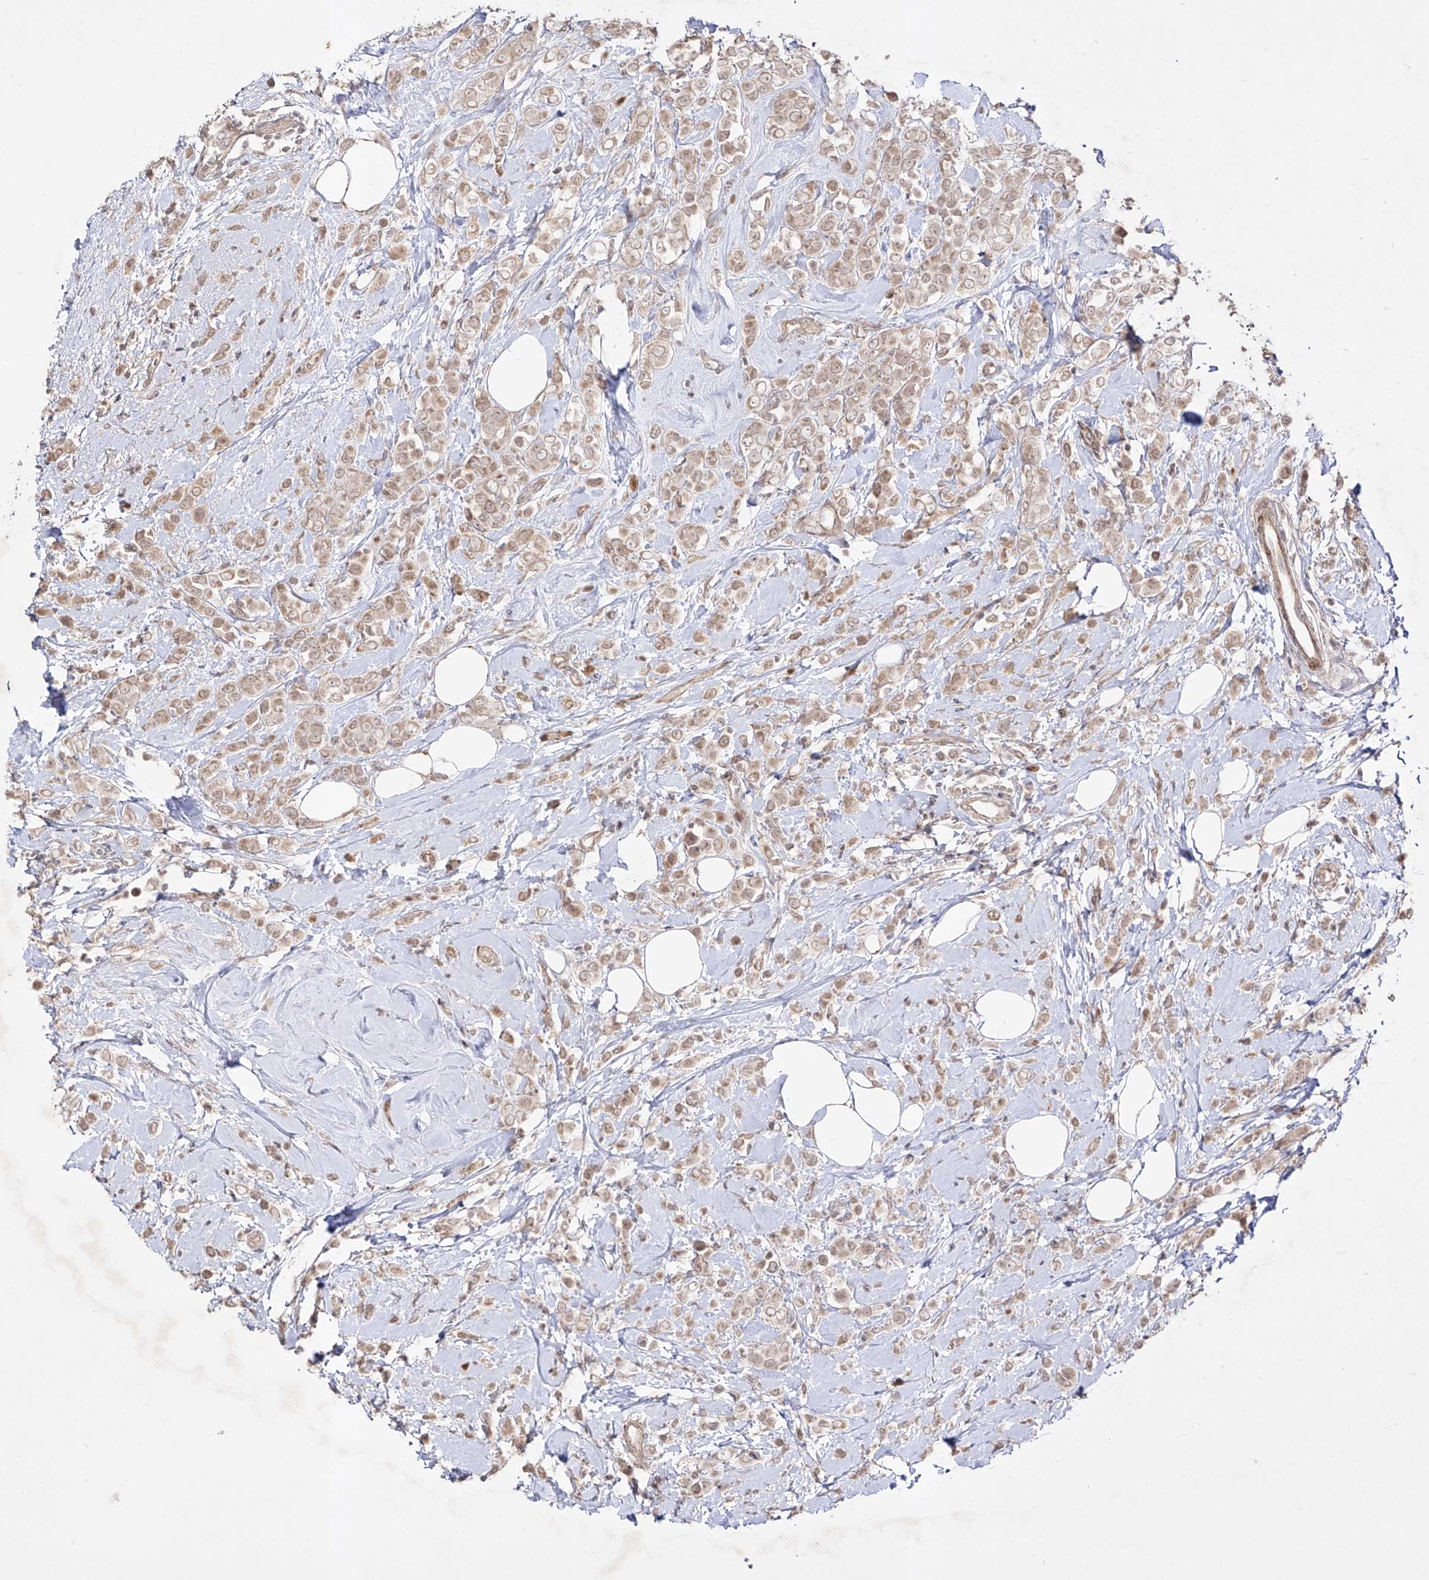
{"staining": {"intensity": "weak", "quantity": ">75%", "location": "cytoplasmic/membranous,nuclear"}, "tissue": "breast cancer", "cell_type": "Tumor cells", "image_type": "cancer", "snomed": [{"axis": "morphology", "description": "Lobular carcinoma"}, {"axis": "topography", "description": "Breast"}], "caption": "Approximately >75% of tumor cells in lobular carcinoma (breast) demonstrate weak cytoplasmic/membranous and nuclear protein expression as visualized by brown immunohistochemical staining.", "gene": "KDM1B", "patient": {"sex": "female", "age": 47}}